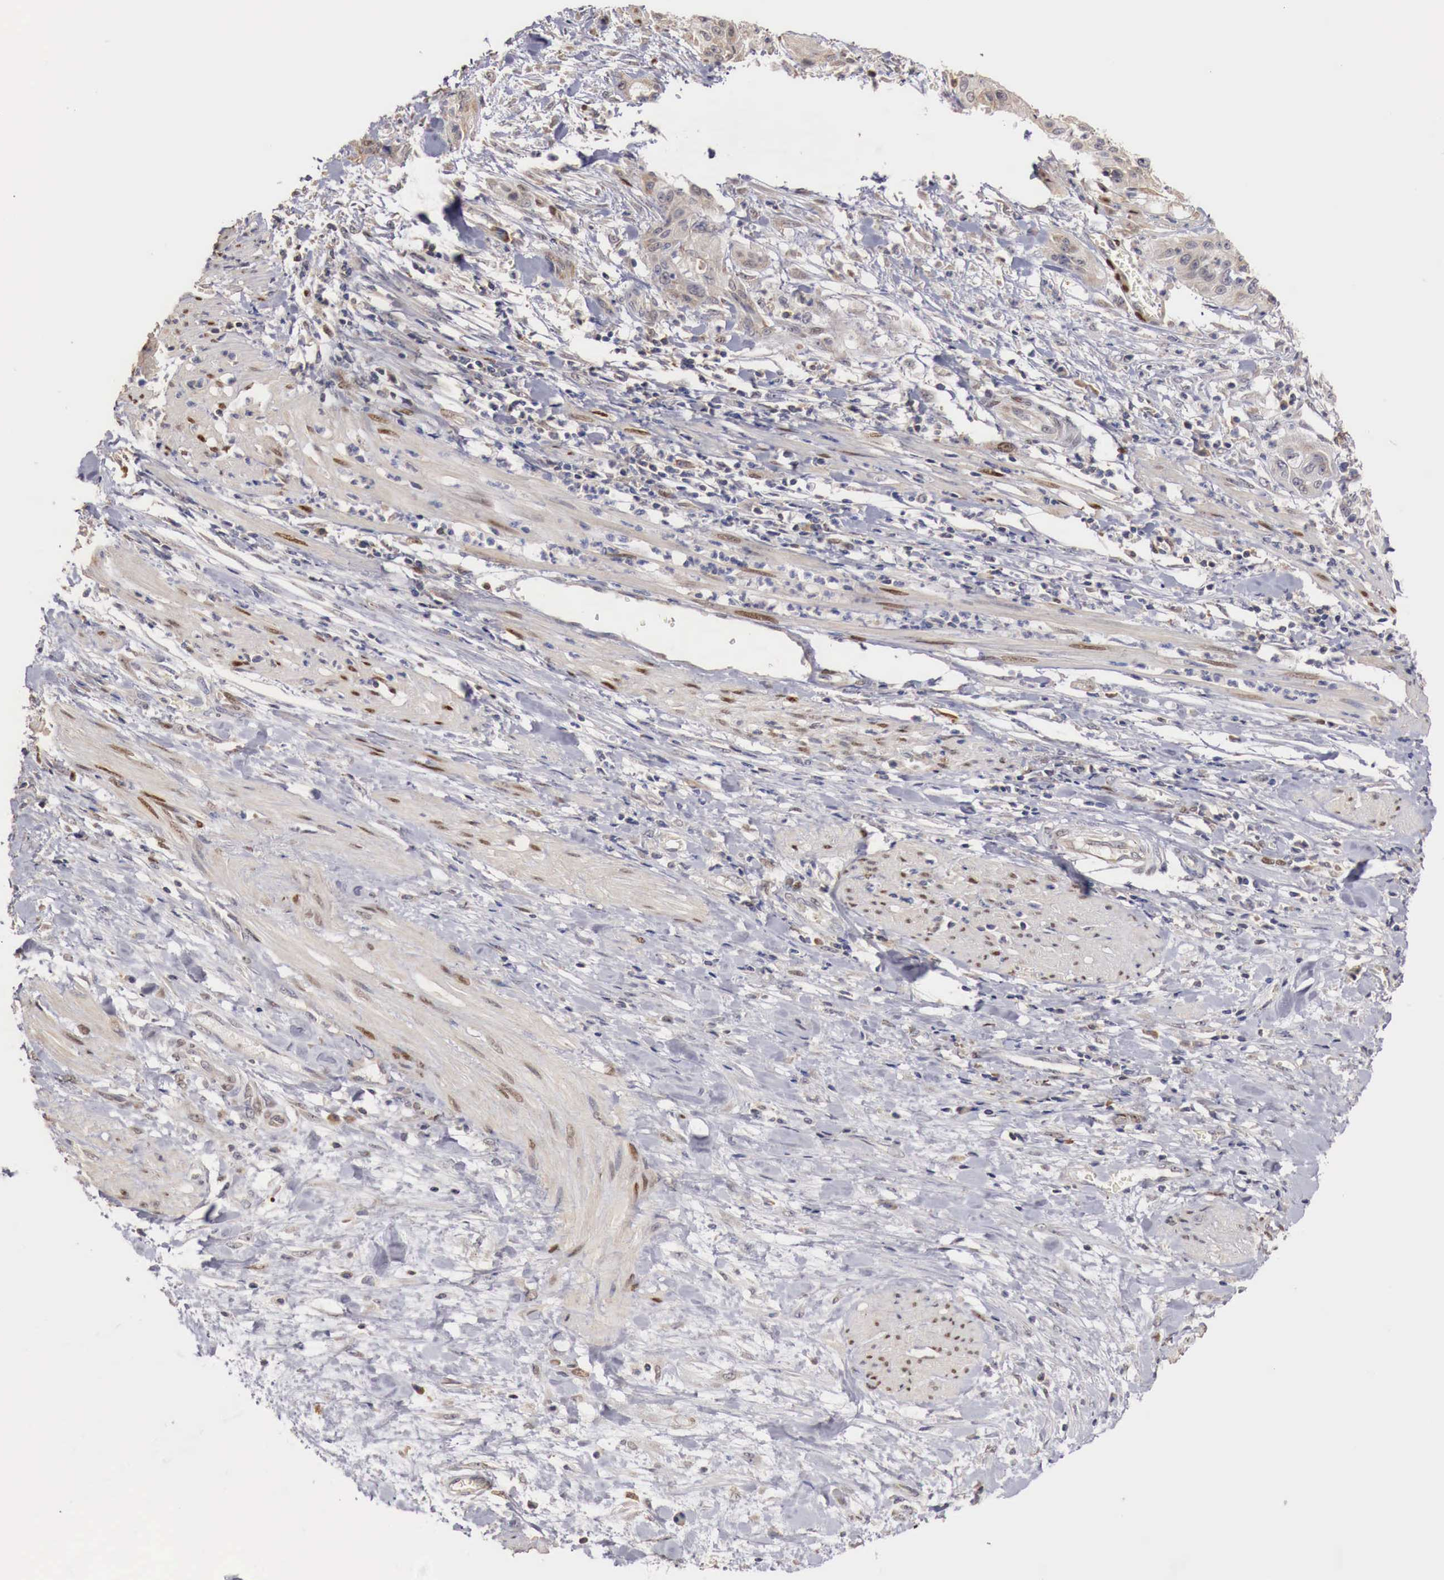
{"staining": {"intensity": "negative", "quantity": "none", "location": "none"}, "tissue": "cervical cancer", "cell_type": "Tumor cells", "image_type": "cancer", "snomed": [{"axis": "morphology", "description": "Squamous cell carcinoma, NOS"}, {"axis": "topography", "description": "Cervix"}], "caption": "Squamous cell carcinoma (cervical) was stained to show a protein in brown. There is no significant positivity in tumor cells.", "gene": "KHDRBS2", "patient": {"sex": "female", "age": 41}}